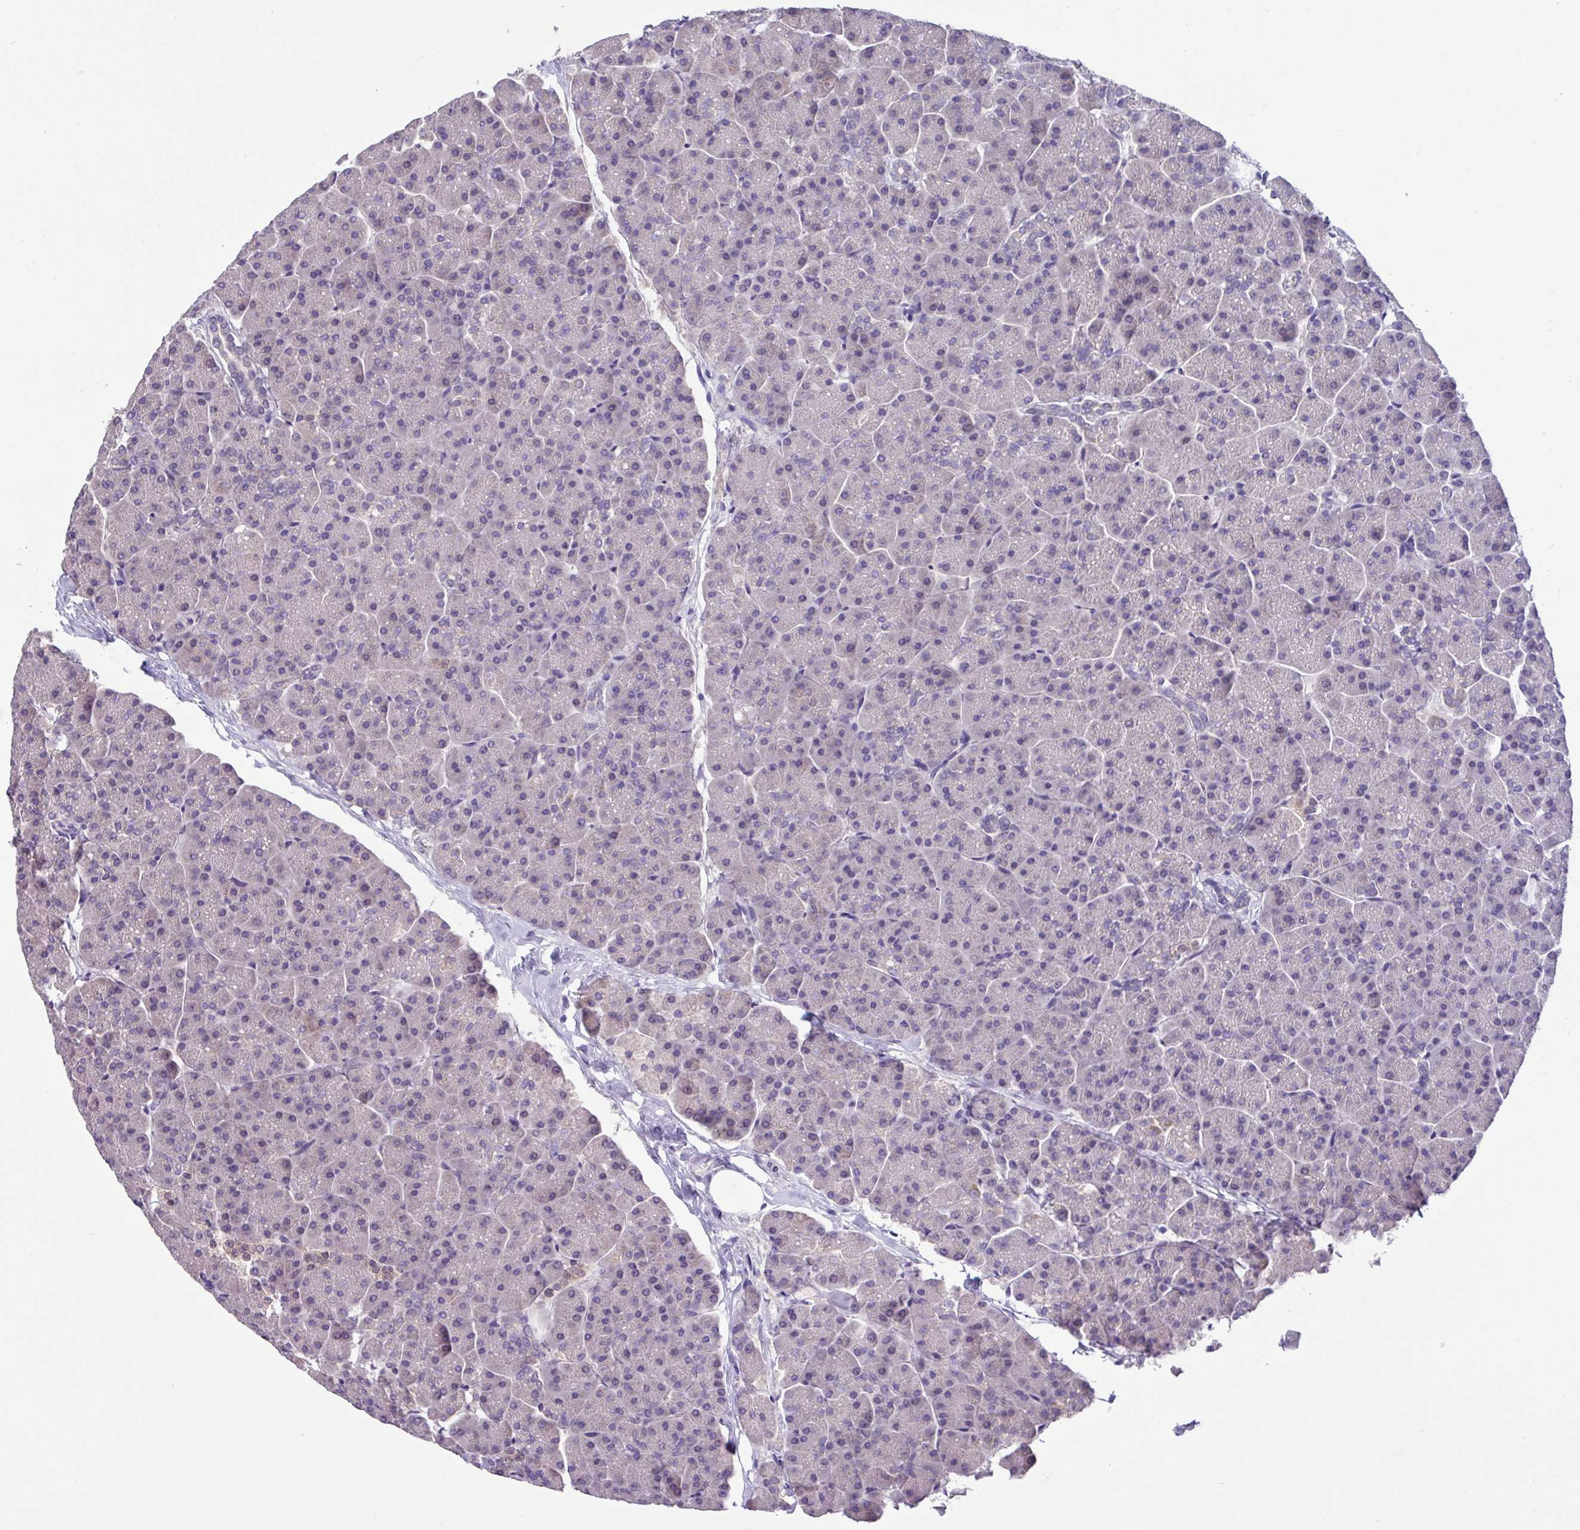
{"staining": {"intensity": "negative", "quantity": "none", "location": "none"}, "tissue": "pancreas", "cell_type": "Exocrine glandular cells", "image_type": "normal", "snomed": [{"axis": "morphology", "description": "Normal tissue, NOS"}, {"axis": "topography", "description": "Pancreas"}, {"axis": "topography", "description": "Peripheral nerve tissue"}], "caption": "The micrograph shows no significant positivity in exocrine glandular cells of pancreas.", "gene": "PAX8", "patient": {"sex": "male", "age": 54}}